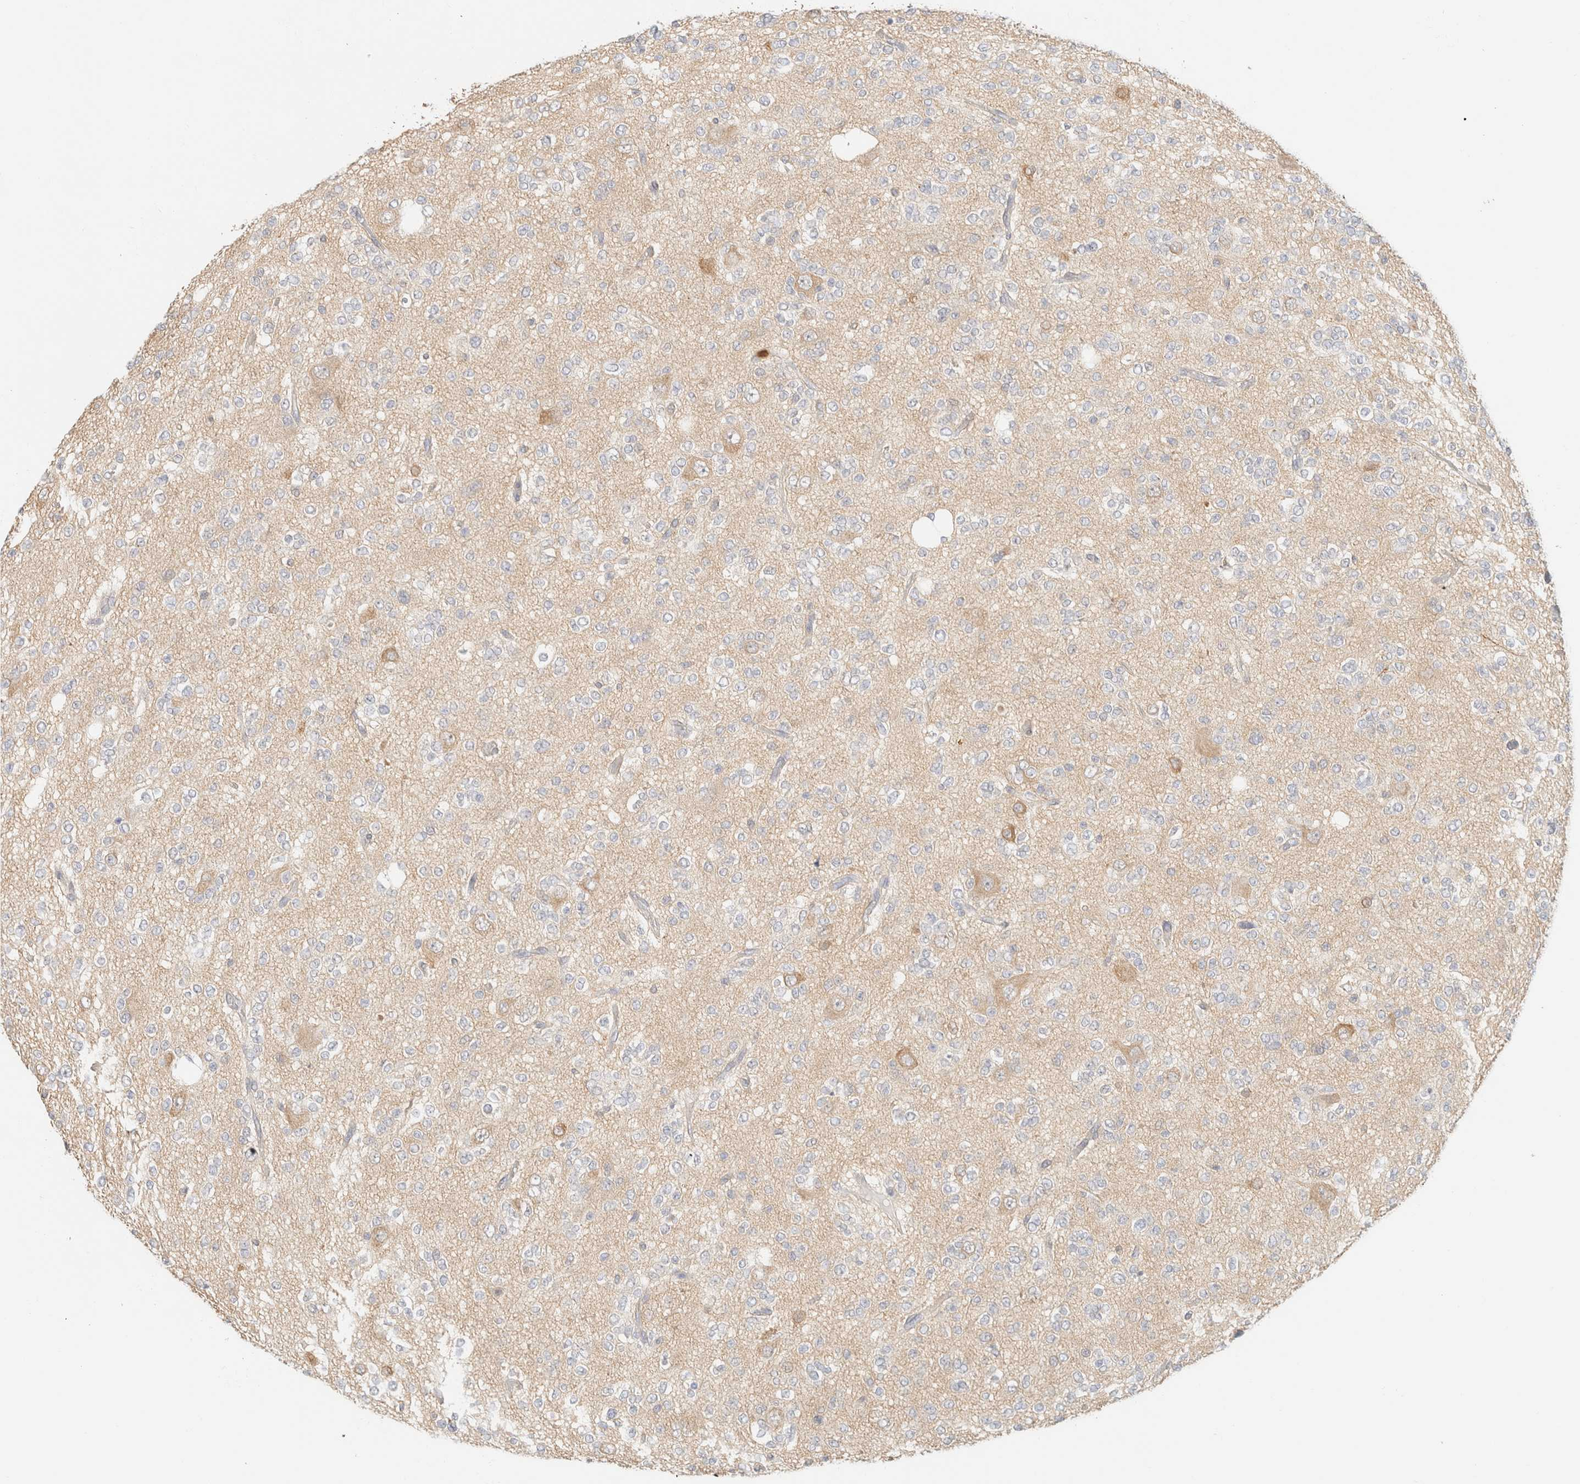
{"staining": {"intensity": "weak", "quantity": "<25%", "location": "cytoplasmic/membranous"}, "tissue": "glioma", "cell_type": "Tumor cells", "image_type": "cancer", "snomed": [{"axis": "morphology", "description": "Glioma, malignant, Low grade"}, {"axis": "topography", "description": "Brain"}], "caption": "Photomicrograph shows no significant protein expression in tumor cells of glioma.", "gene": "GPI", "patient": {"sex": "male", "age": 38}}